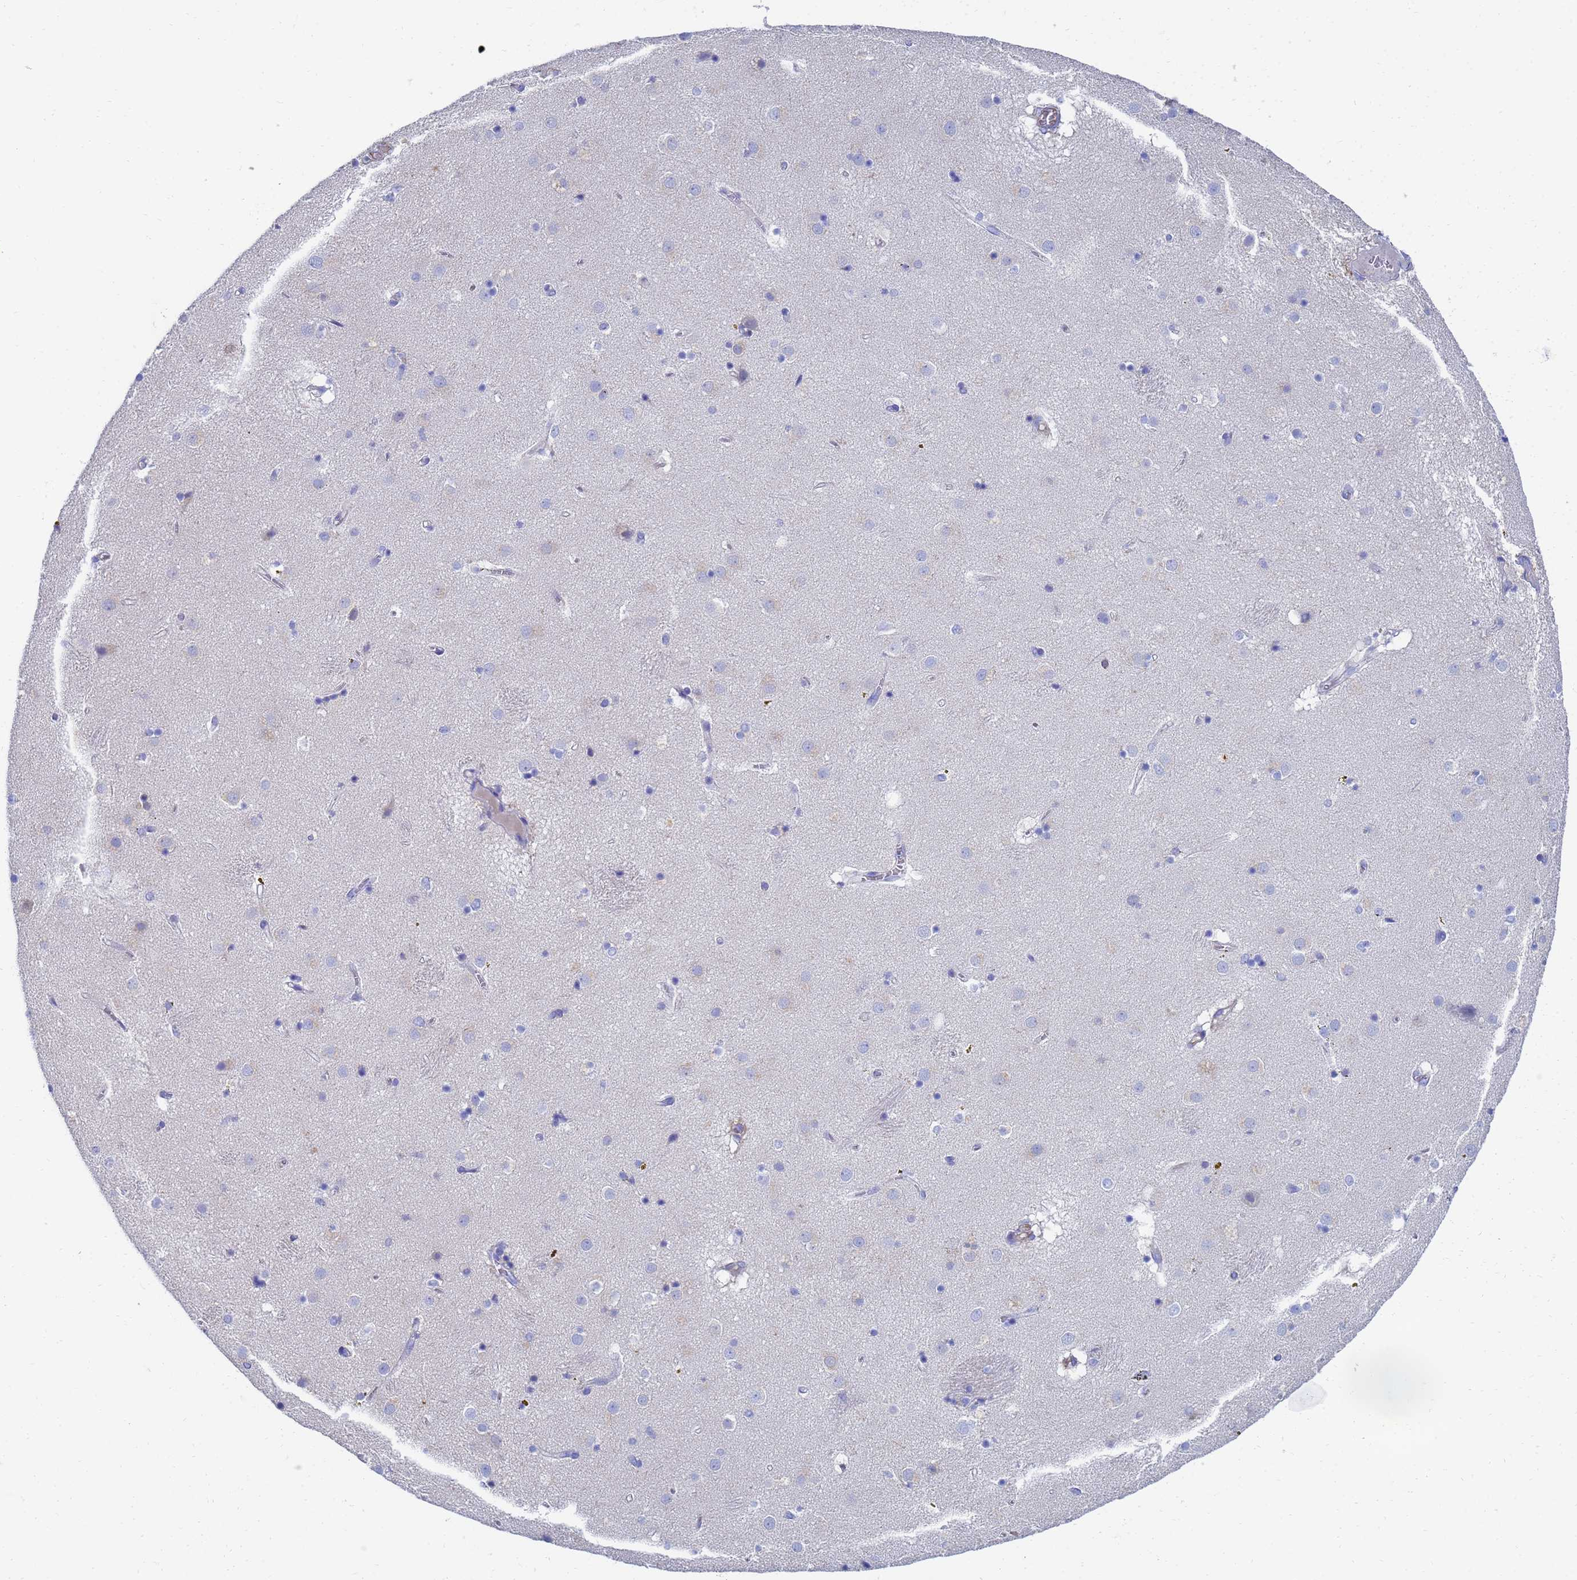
{"staining": {"intensity": "negative", "quantity": "none", "location": "none"}, "tissue": "caudate", "cell_type": "Glial cells", "image_type": "normal", "snomed": [{"axis": "morphology", "description": "Normal tissue, NOS"}, {"axis": "topography", "description": "Lateral ventricle wall"}], "caption": "Immunohistochemistry (IHC) image of normal caudate: caudate stained with DAB (3,3'-diaminobenzidine) shows no significant protein expression in glial cells.", "gene": "GCHFR", "patient": {"sex": "male", "age": 70}}